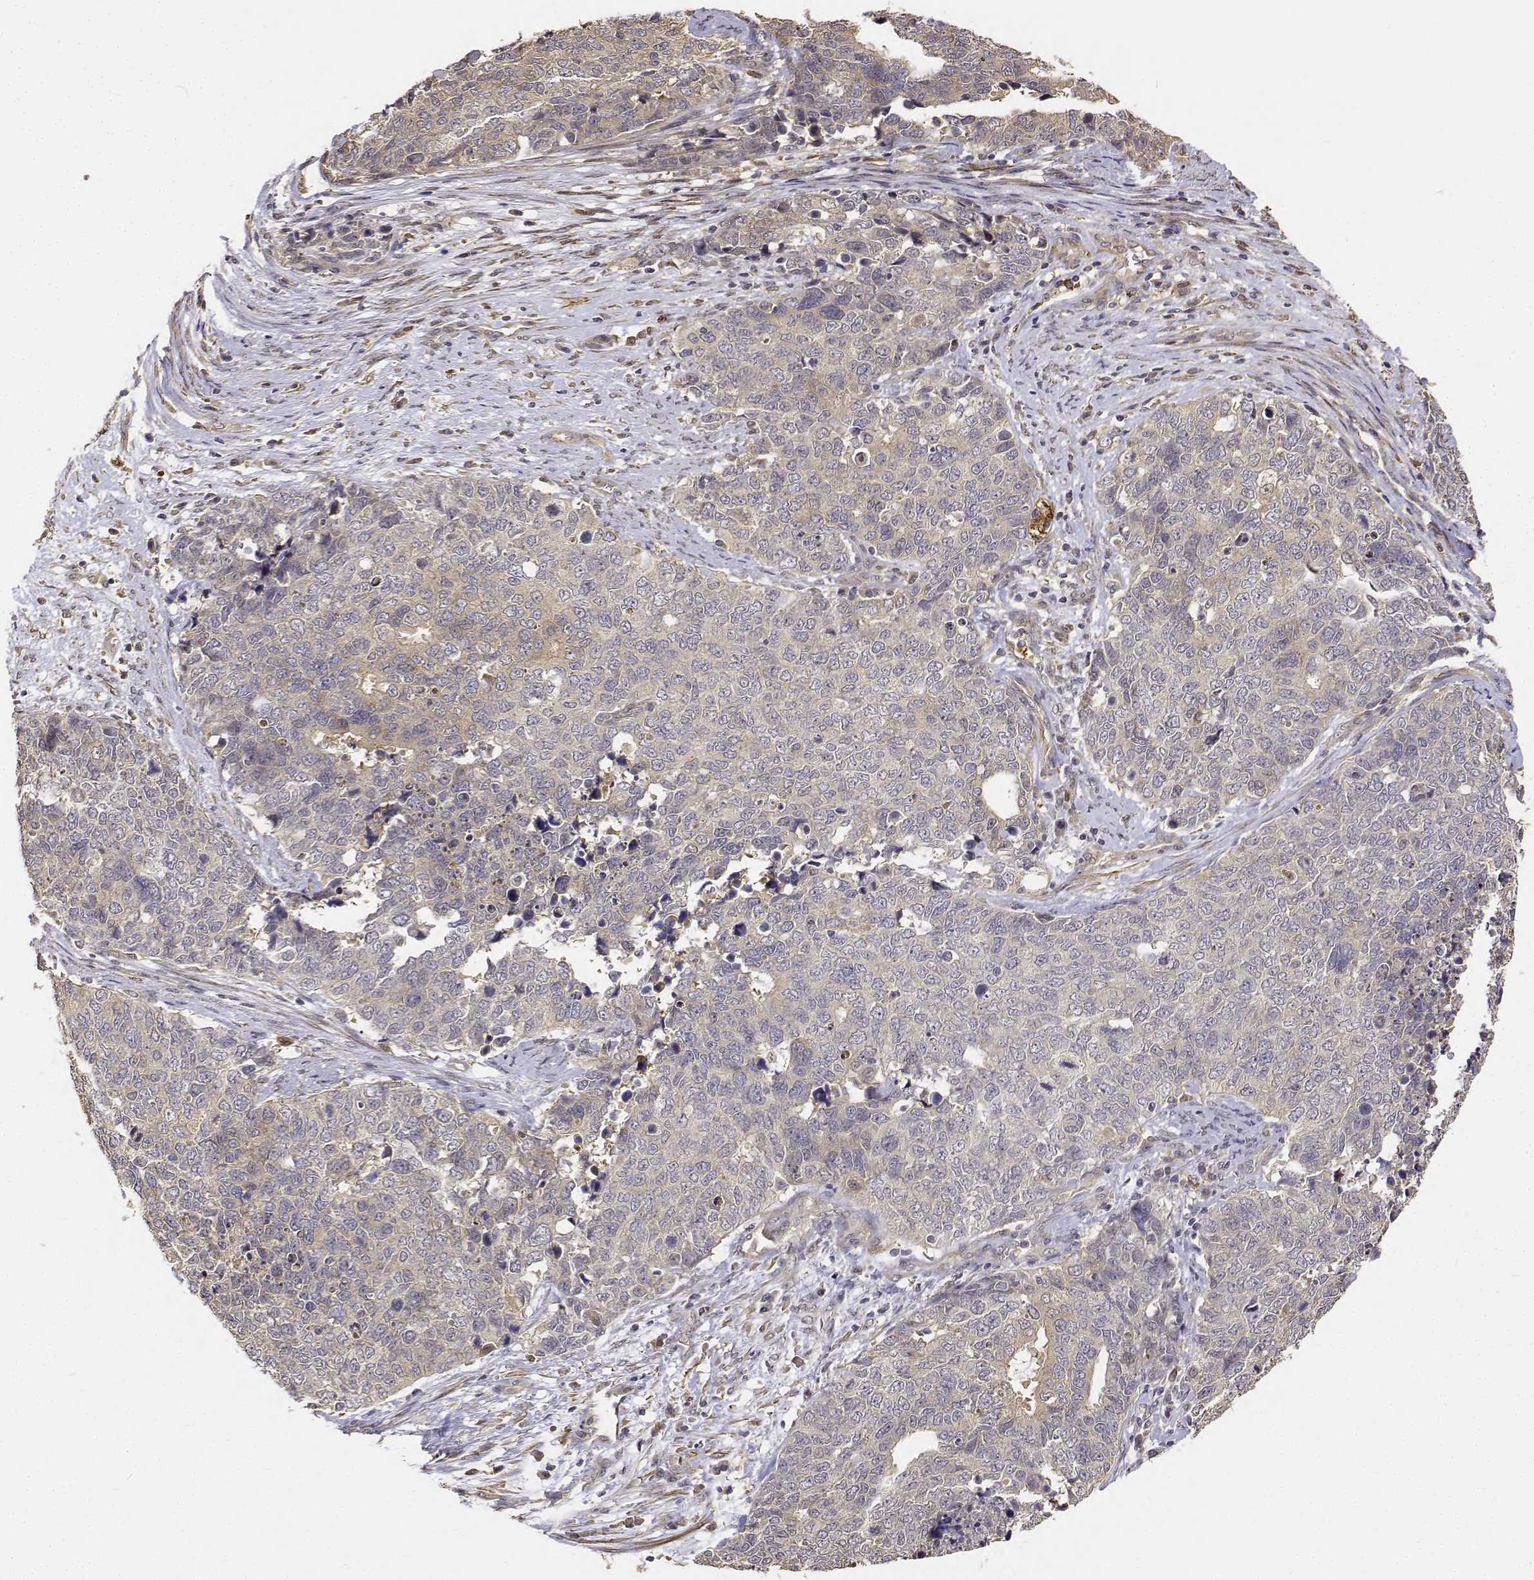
{"staining": {"intensity": "weak", "quantity": "<25%", "location": "cytoplasmic/membranous"}, "tissue": "cervical cancer", "cell_type": "Tumor cells", "image_type": "cancer", "snomed": [{"axis": "morphology", "description": "Adenocarcinoma, NOS"}, {"axis": "topography", "description": "Cervix"}], "caption": "The immunohistochemistry (IHC) photomicrograph has no significant expression in tumor cells of cervical cancer (adenocarcinoma) tissue.", "gene": "PCID2", "patient": {"sex": "female", "age": 63}}